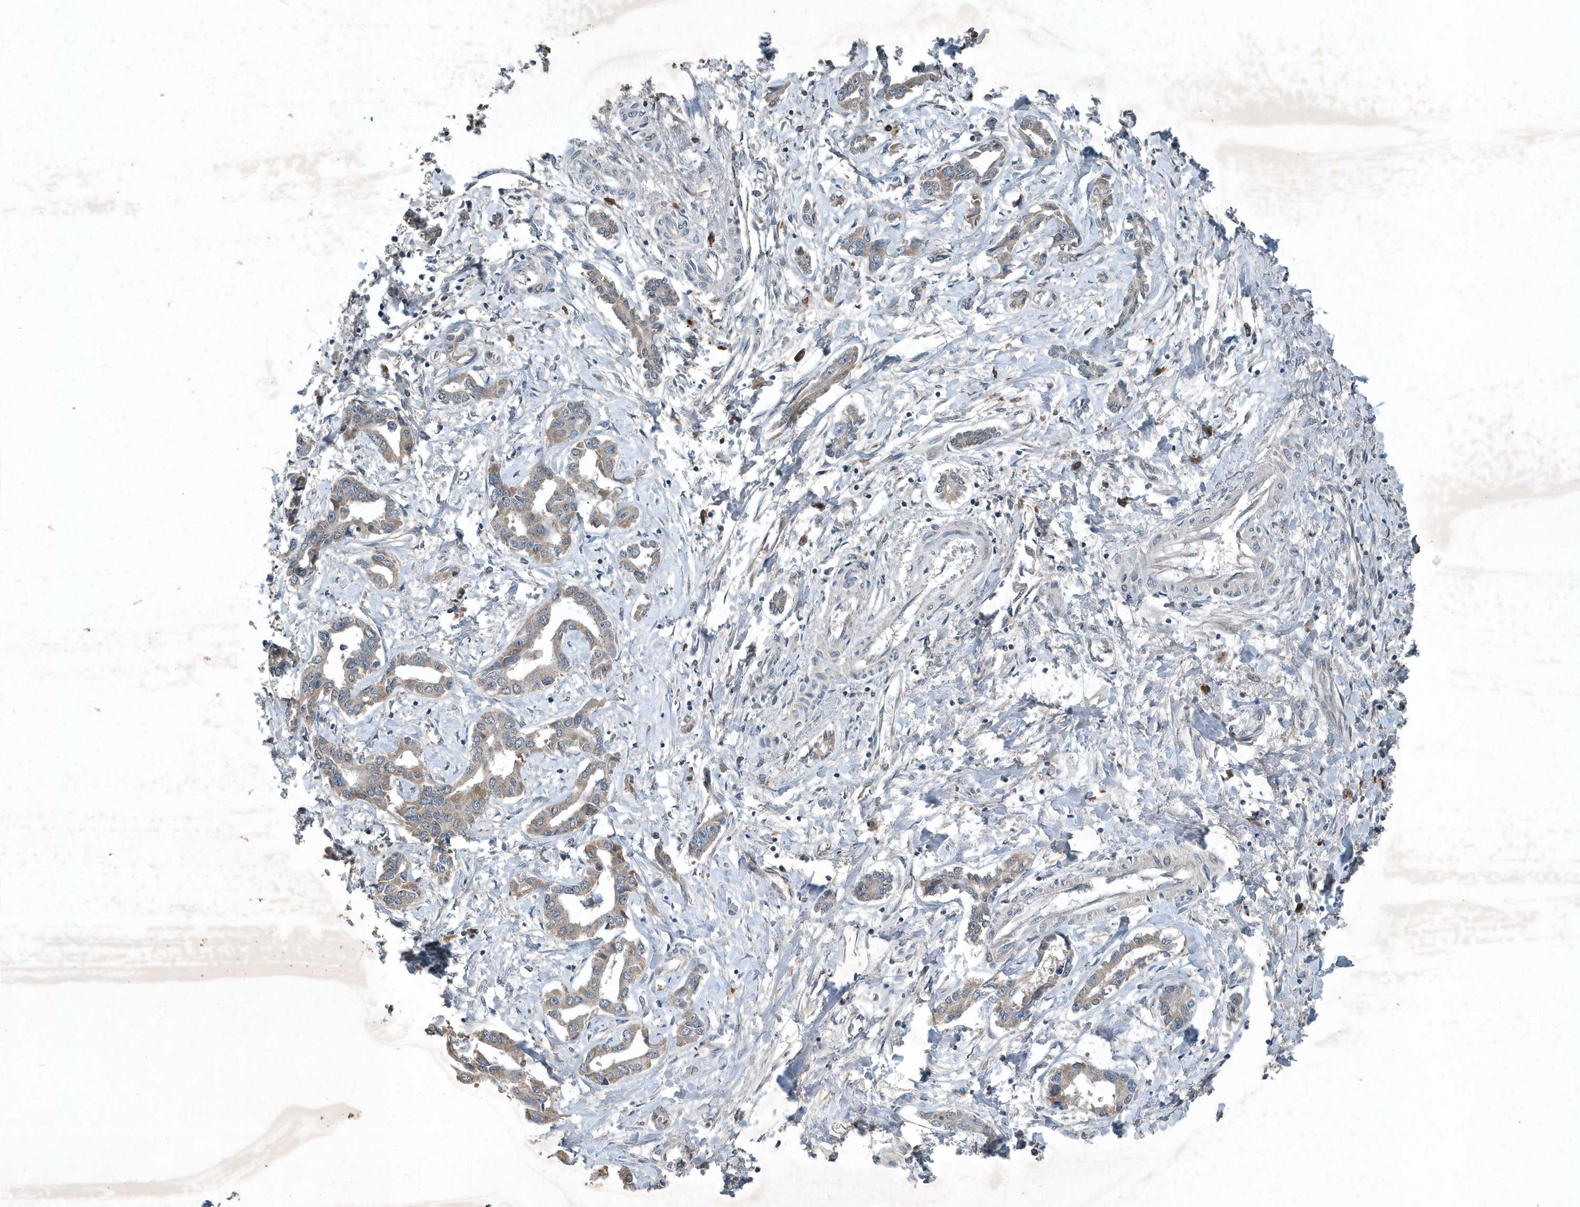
{"staining": {"intensity": "weak", "quantity": "25%-75%", "location": "cytoplasmic/membranous"}, "tissue": "liver cancer", "cell_type": "Tumor cells", "image_type": "cancer", "snomed": [{"axis": "morphology", "description": "Cholangiocarcinoma"}, {"axis": "topography", "description": "Liver"}], "caption": "Immunohistochemistry (IHC) photomicrograph of neoplastic tissue: cholangiocarcinoma (liver) stained using immunohistochemistry (IHC) exhibits low levels of weak protein expression localized specifically in the cytoplasmic/membranous of tumor cells, appearing as a cytoplasmic/membranous brown color.", "gene": "SCFD2", "patient": {"sex": "male", "age": 59}}